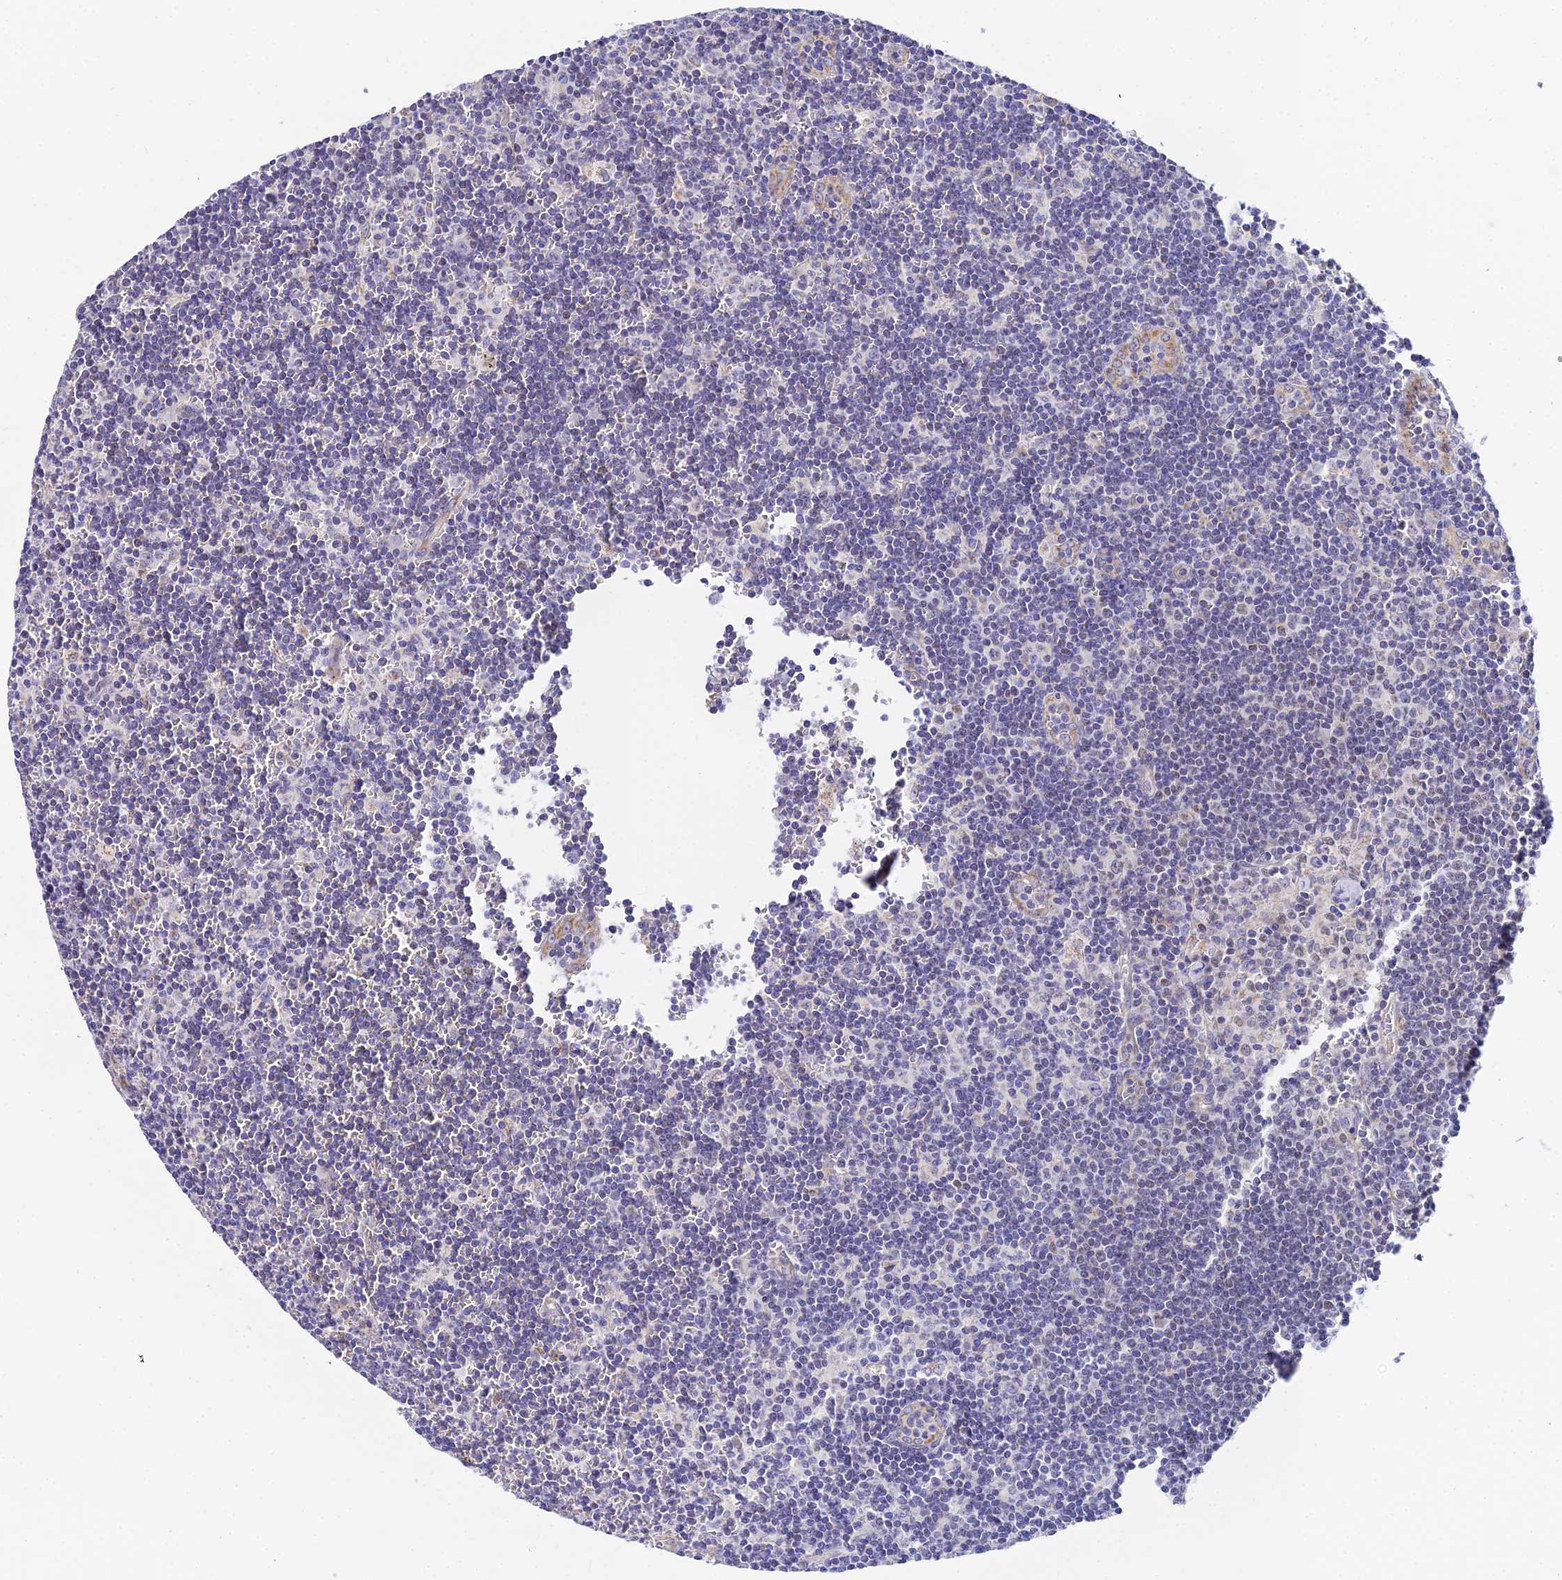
{"staining": {"intensity": "negative", "quantity": "none", "location": "none"}, "tissue": "lymph node", "cell_type": "Non-germinal center cells", "image_type": "normal", "snomed": [{"axis": "morphology", "description": "Normal tissue, NOS"}, {"axis": "topography", "description": "Lymph node"}], "caption": "Immunohistochemistry (IHC) of unremarkable human lymph node demonstrates no staining in non-germinal center cells.", "gene": "ACOT1", "patient": {"sex": "female", "age": 32}}